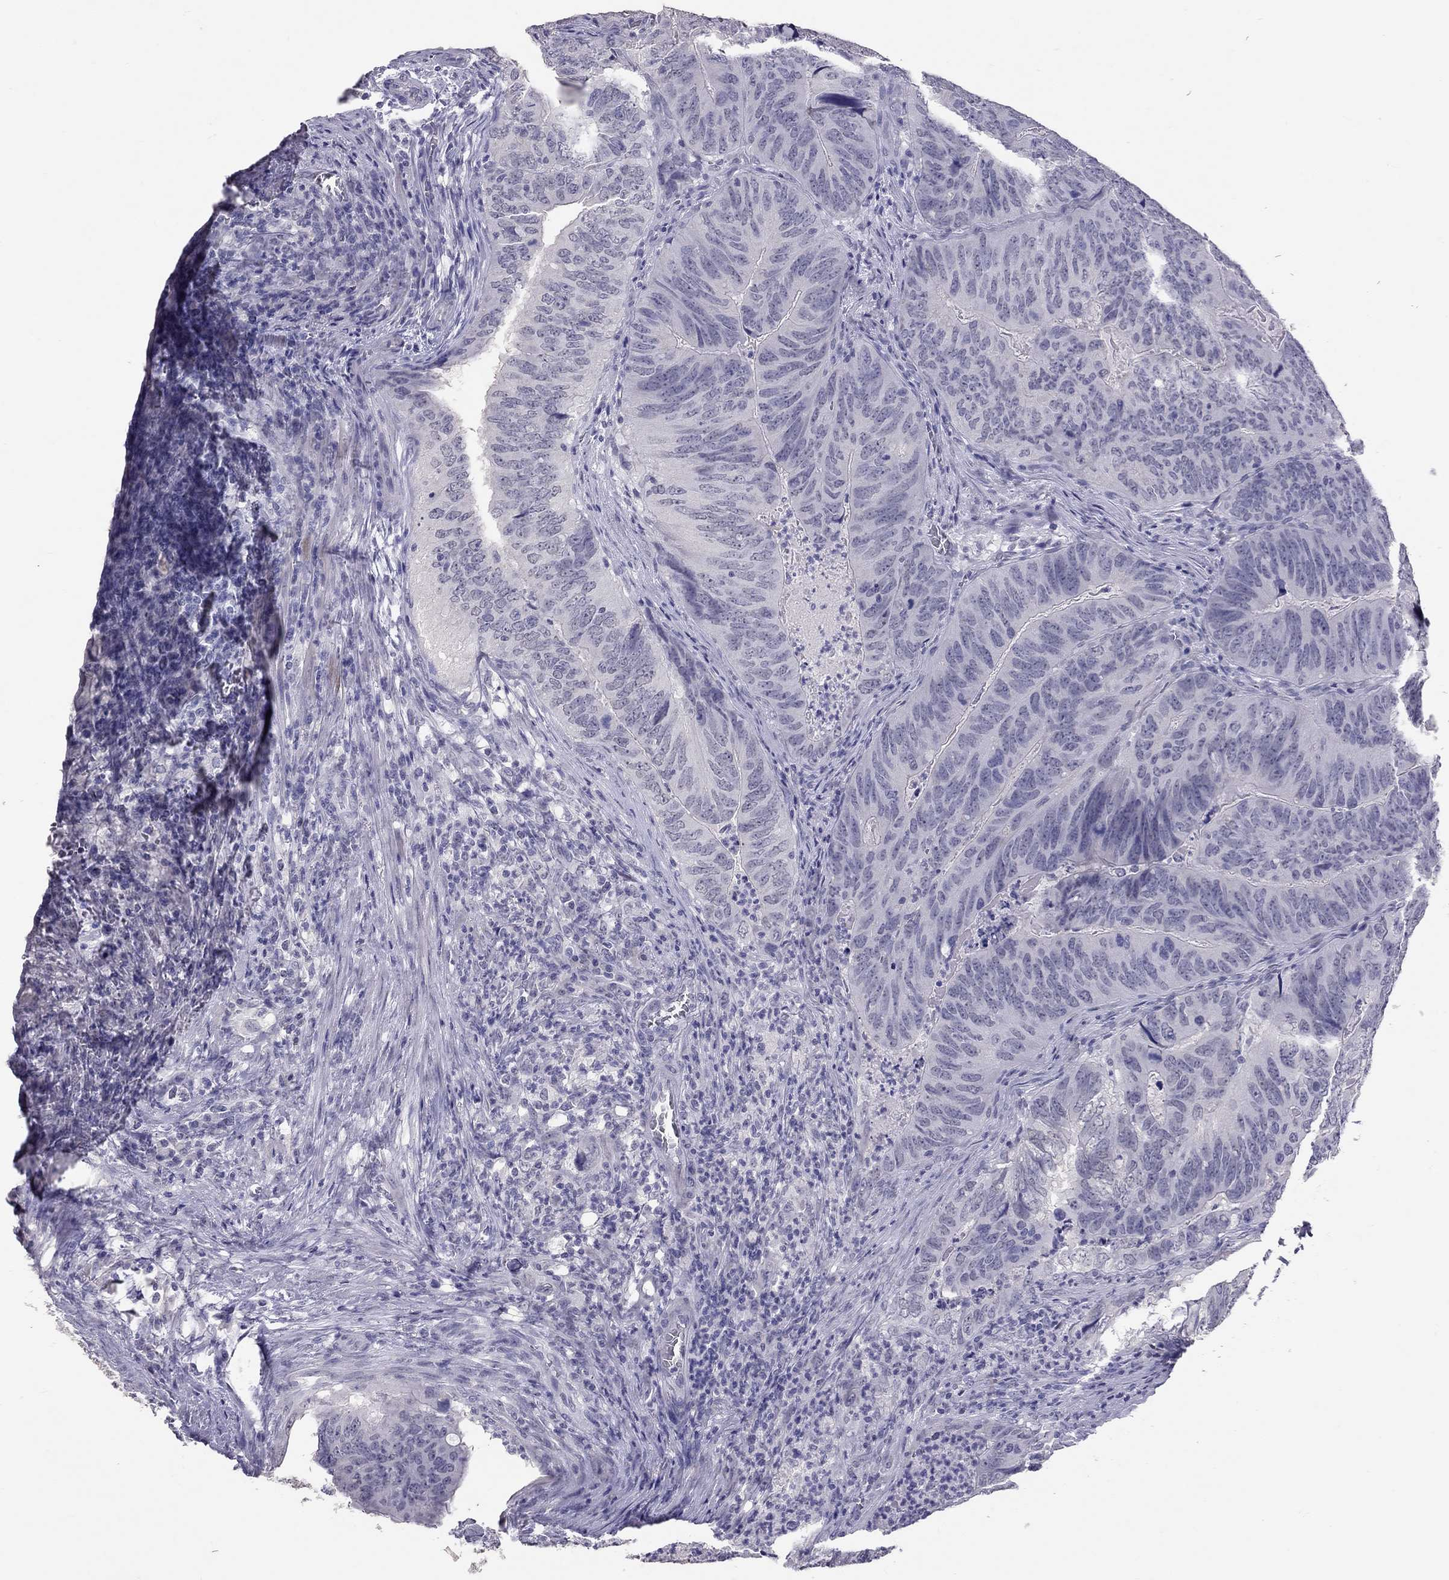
{"staining": {"intensity": "negative", "quantity": "none", "location": "none"}, "tissue": "colorectal cancer", "cell_type": "Tumor cells", "image_type": "cancer", "snomed": [{"axis": "morphology", "description": "Adenocarcinoma, NOS"}, {"axis": "topography", "description": "Colon"}], "caption": "A photomicrograph of colorectal cancer (adenocarcinoma) stained for a protein shows no brown staining in tumor cells.", "gene": "PSMB11", "patient": {"sex": "male", "age": 79}}